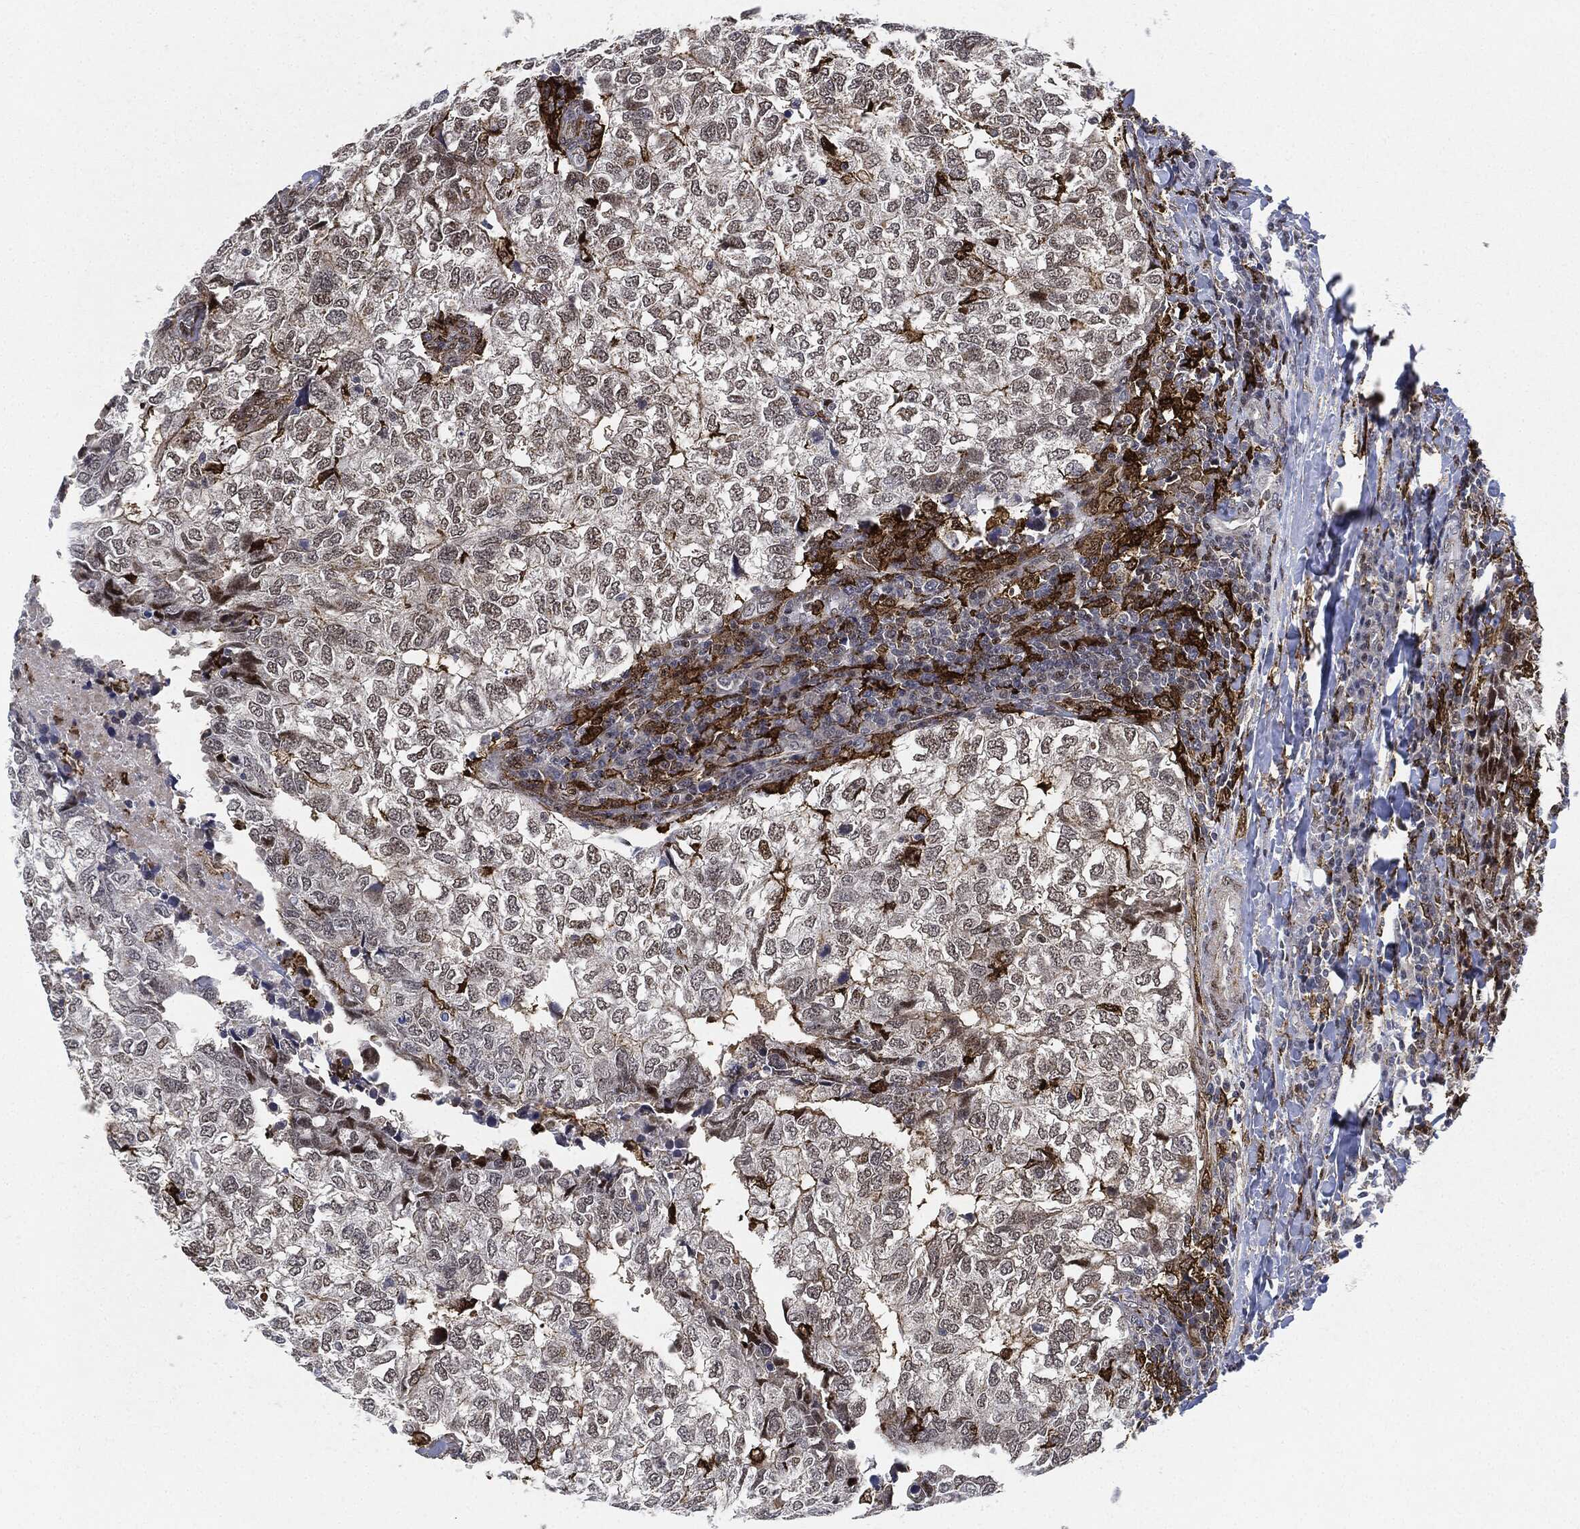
{"staining": {"intensity": "moderate", "quantity": "<25%", "location": "nuclear"}, "tissue": "breast cancer", "cell_type": "Tumor cells", "image_type": "cancer", "snomed": [{"axis": "morphology", "description": "Duct carcinoma"}, {"axis": "topography", "description": "Breast"}], "caption": "High-power microscopy captured an IHC photomicrograph of invasive ductal carcinoma (breast), revealing moderate nuclear staining in about <25% of tumor cells.", "gene": "NANOS3", "patient": {"sex": "female", "age": 30}}